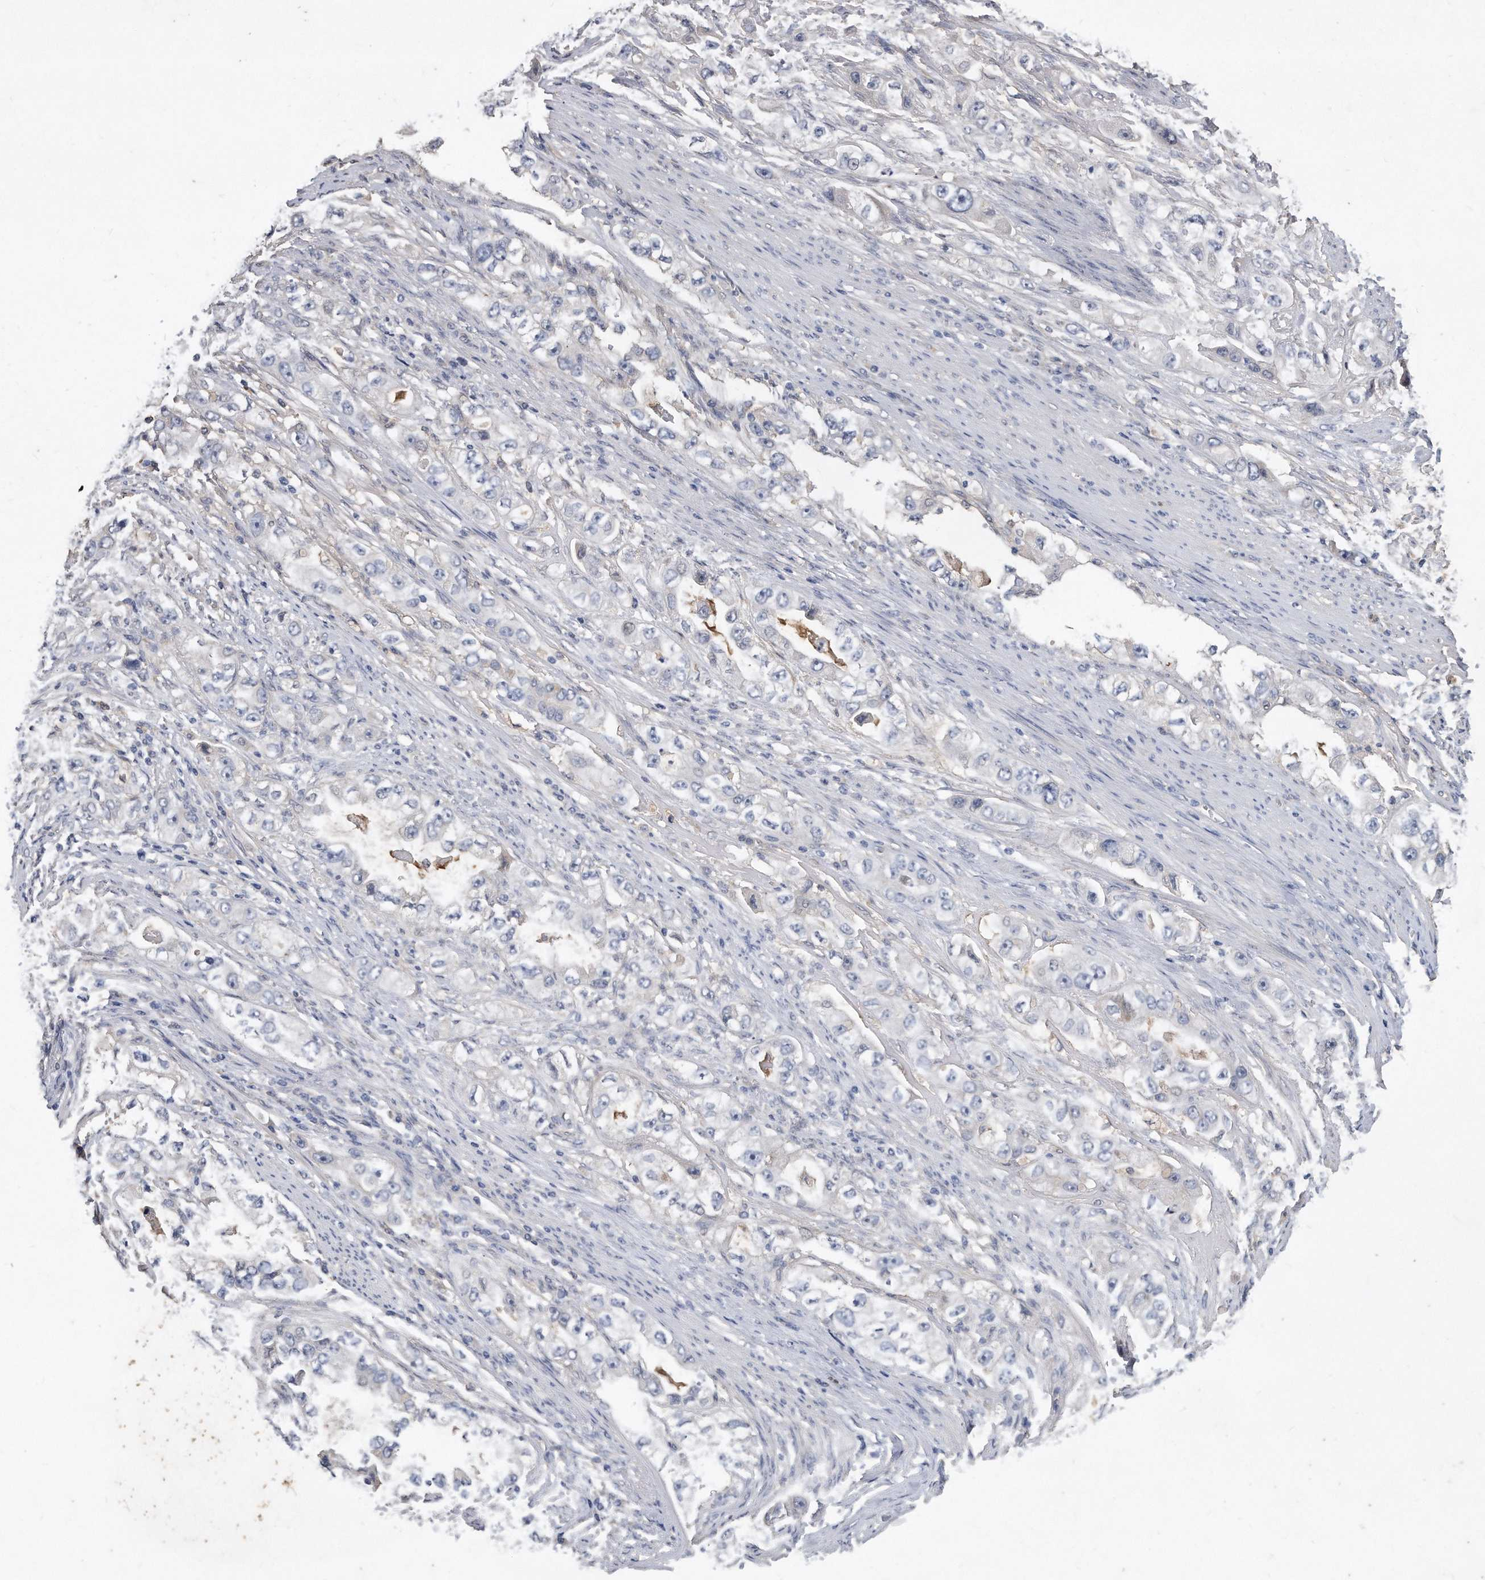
{"staining": {"intensity": "negative", "quantity": "none", "location": "none"}, "tissue": "stomach cancer", "cell_type": "Tumor cells", "image_type": "cancer", "snomed": [{"axis": "morphology", "description": "Adenocarcinoma, NOS"}, {"axis": "topography", "description": "Stomach, lower"}], "caption": "An immunohistochemistry (IHC) image of adenocarcinoma (stomach) is shown. There is no staining in tumor cells of adenocarcinoma (stomach).", "gene": "HOMER3", "patient": {"sex": "female", "age": 93}}